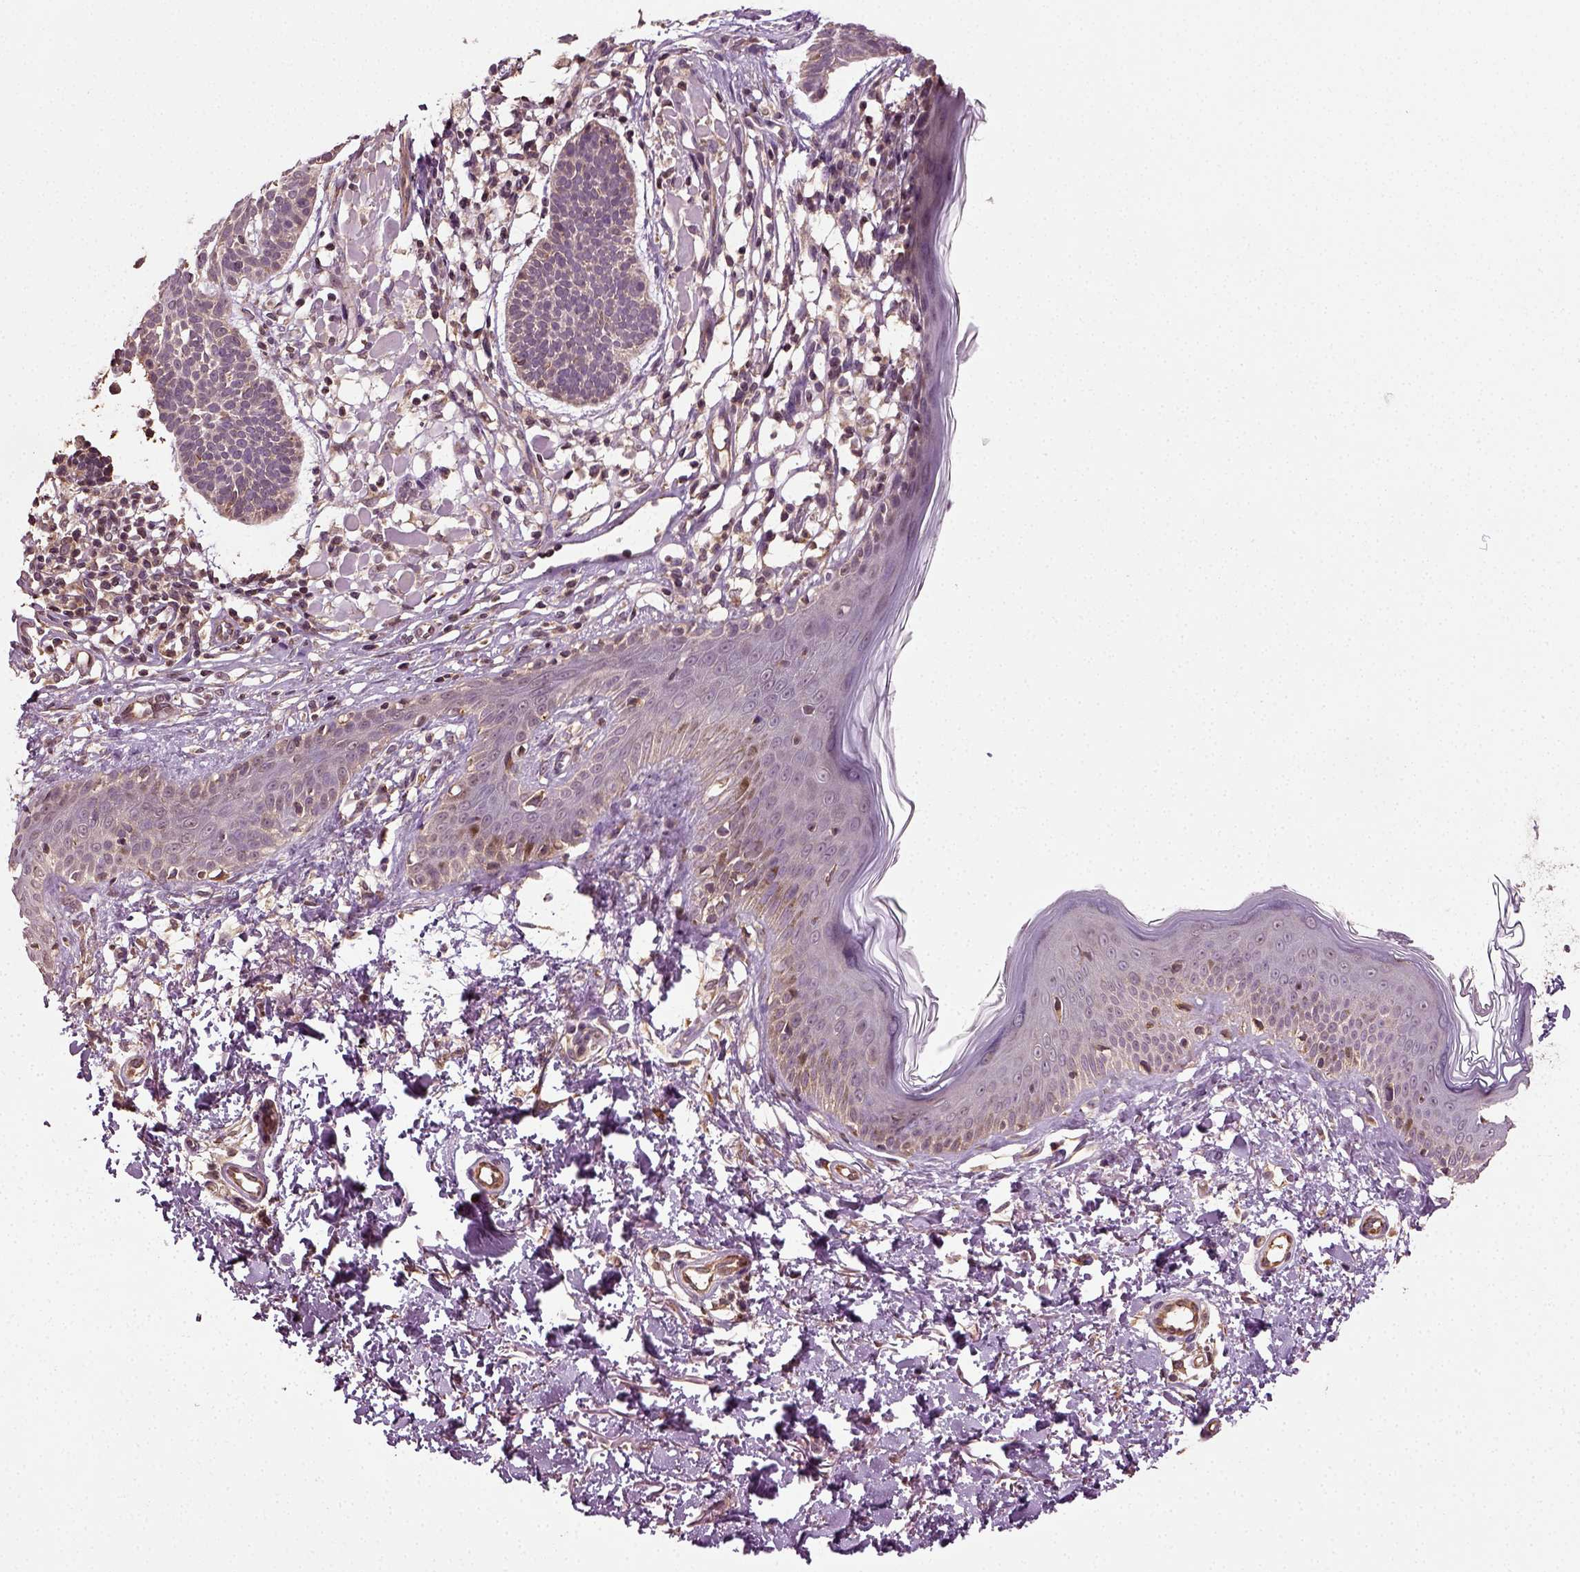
{"staining": {"intensity": "negative", "quantity": "none", "location": "none"}, "tissue": "skin cancer", "cell_type": "Tumor cells", "image_type": "cancer", "snomed": [{"axis": "morphology", "description": "Basal cell carcinoma"}, {"axis": "topography", "description": "Skin"}], "caption": "Immunohistochemical staining of skin basal cell carcinoma displays no significant expression in tumor cells.", "gene": "ERV3-1", "patient": {"sex": "male", "age": 85}}